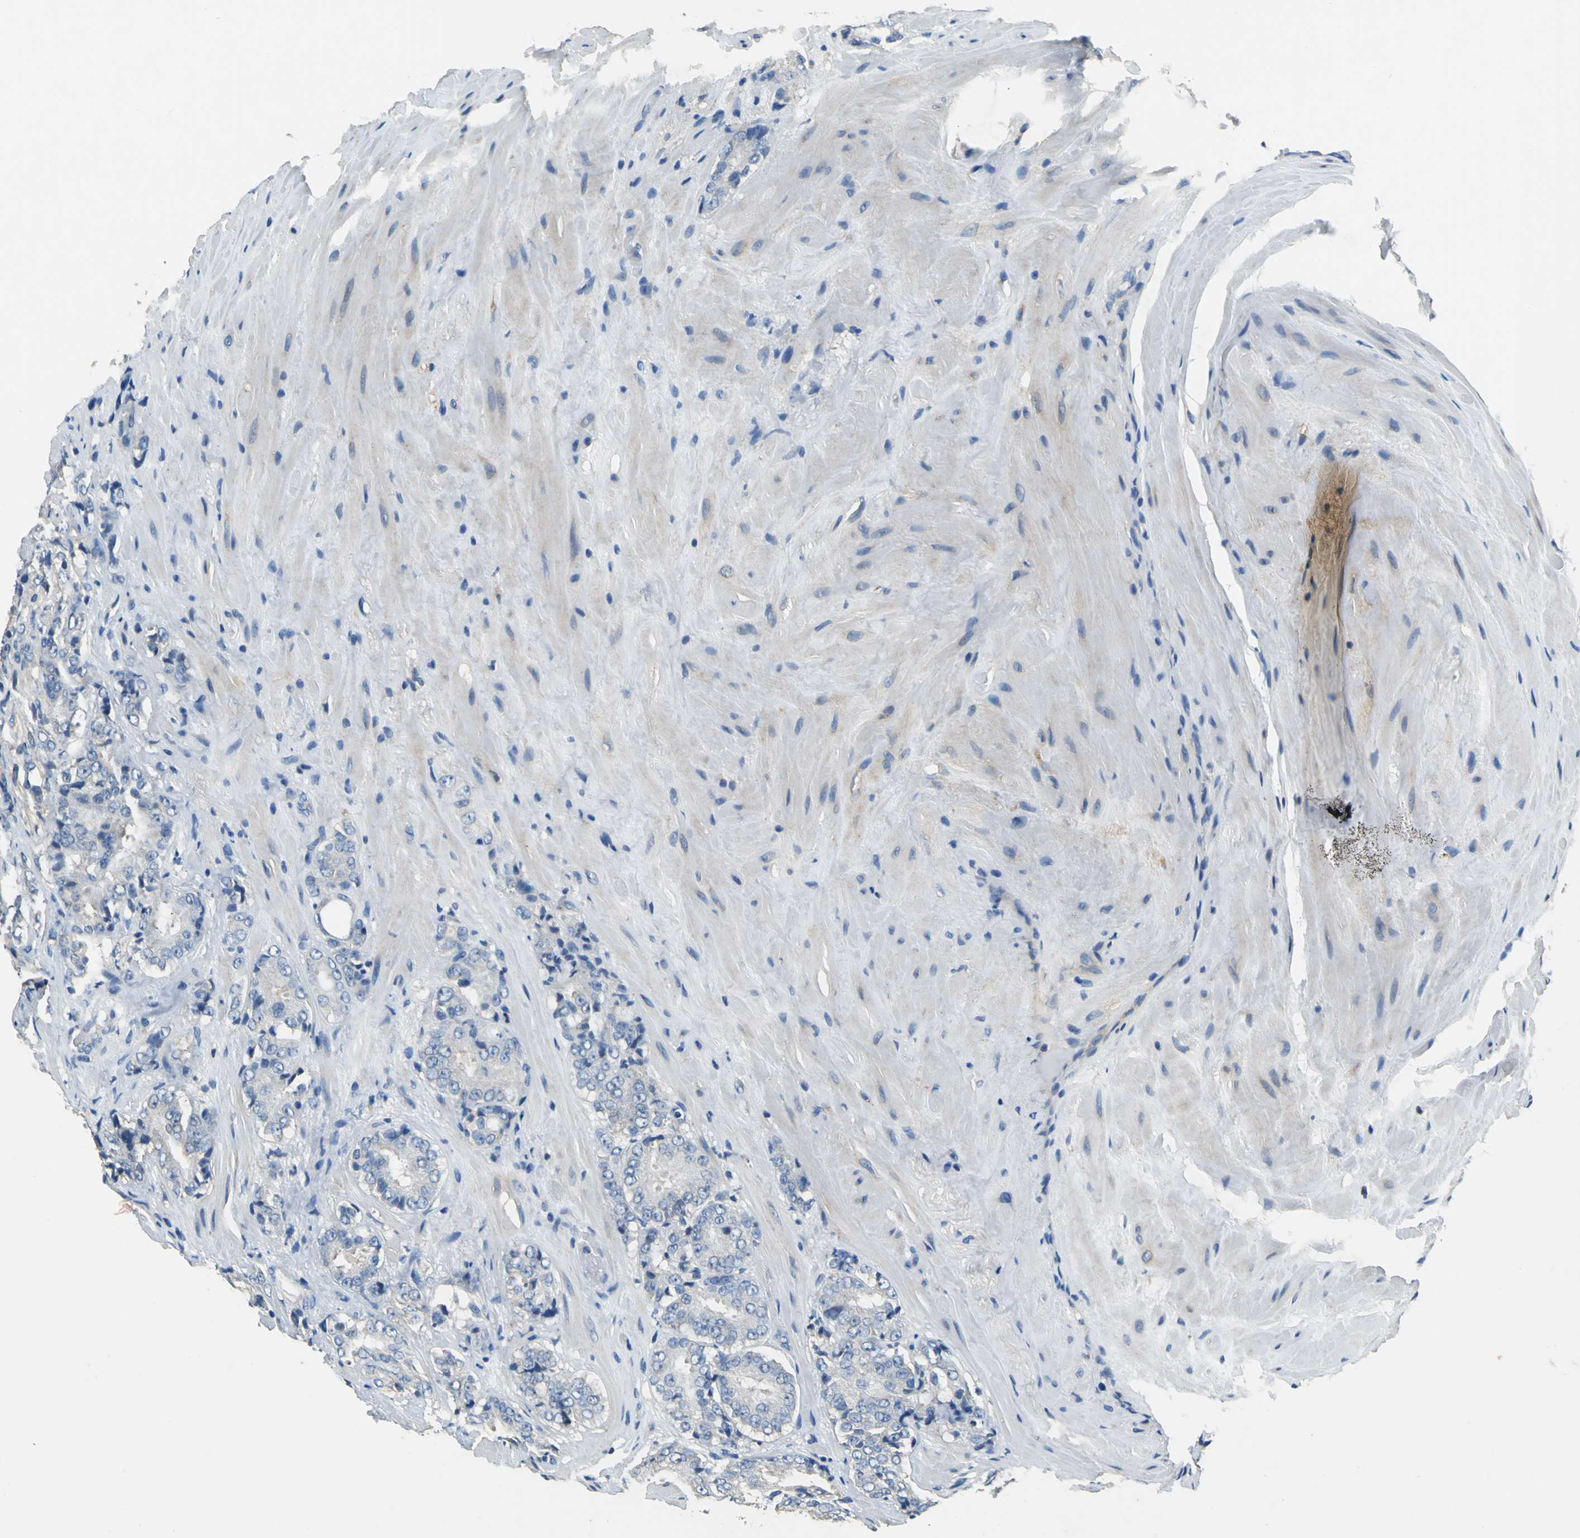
{"staining": {"intensity": "negative", "quantity": "none", "location": "none"}, "tissue": "prostate cancer", "cell_type": "Tumor cells", "image_type": "cancer", "snomed": [{"axis": "morphology", "description": "Adenocarcinoma, High grade"}, {"axis": "topography", "description": "Prostate"}], "caption": "This is an immunohistochemistry (IHC) micrograph of prostate high-grade adenocarcinoma. There is no positivity in tumor cells.", "gene": "PRKCA", "patient": {"sex": "male", "age": 70}}